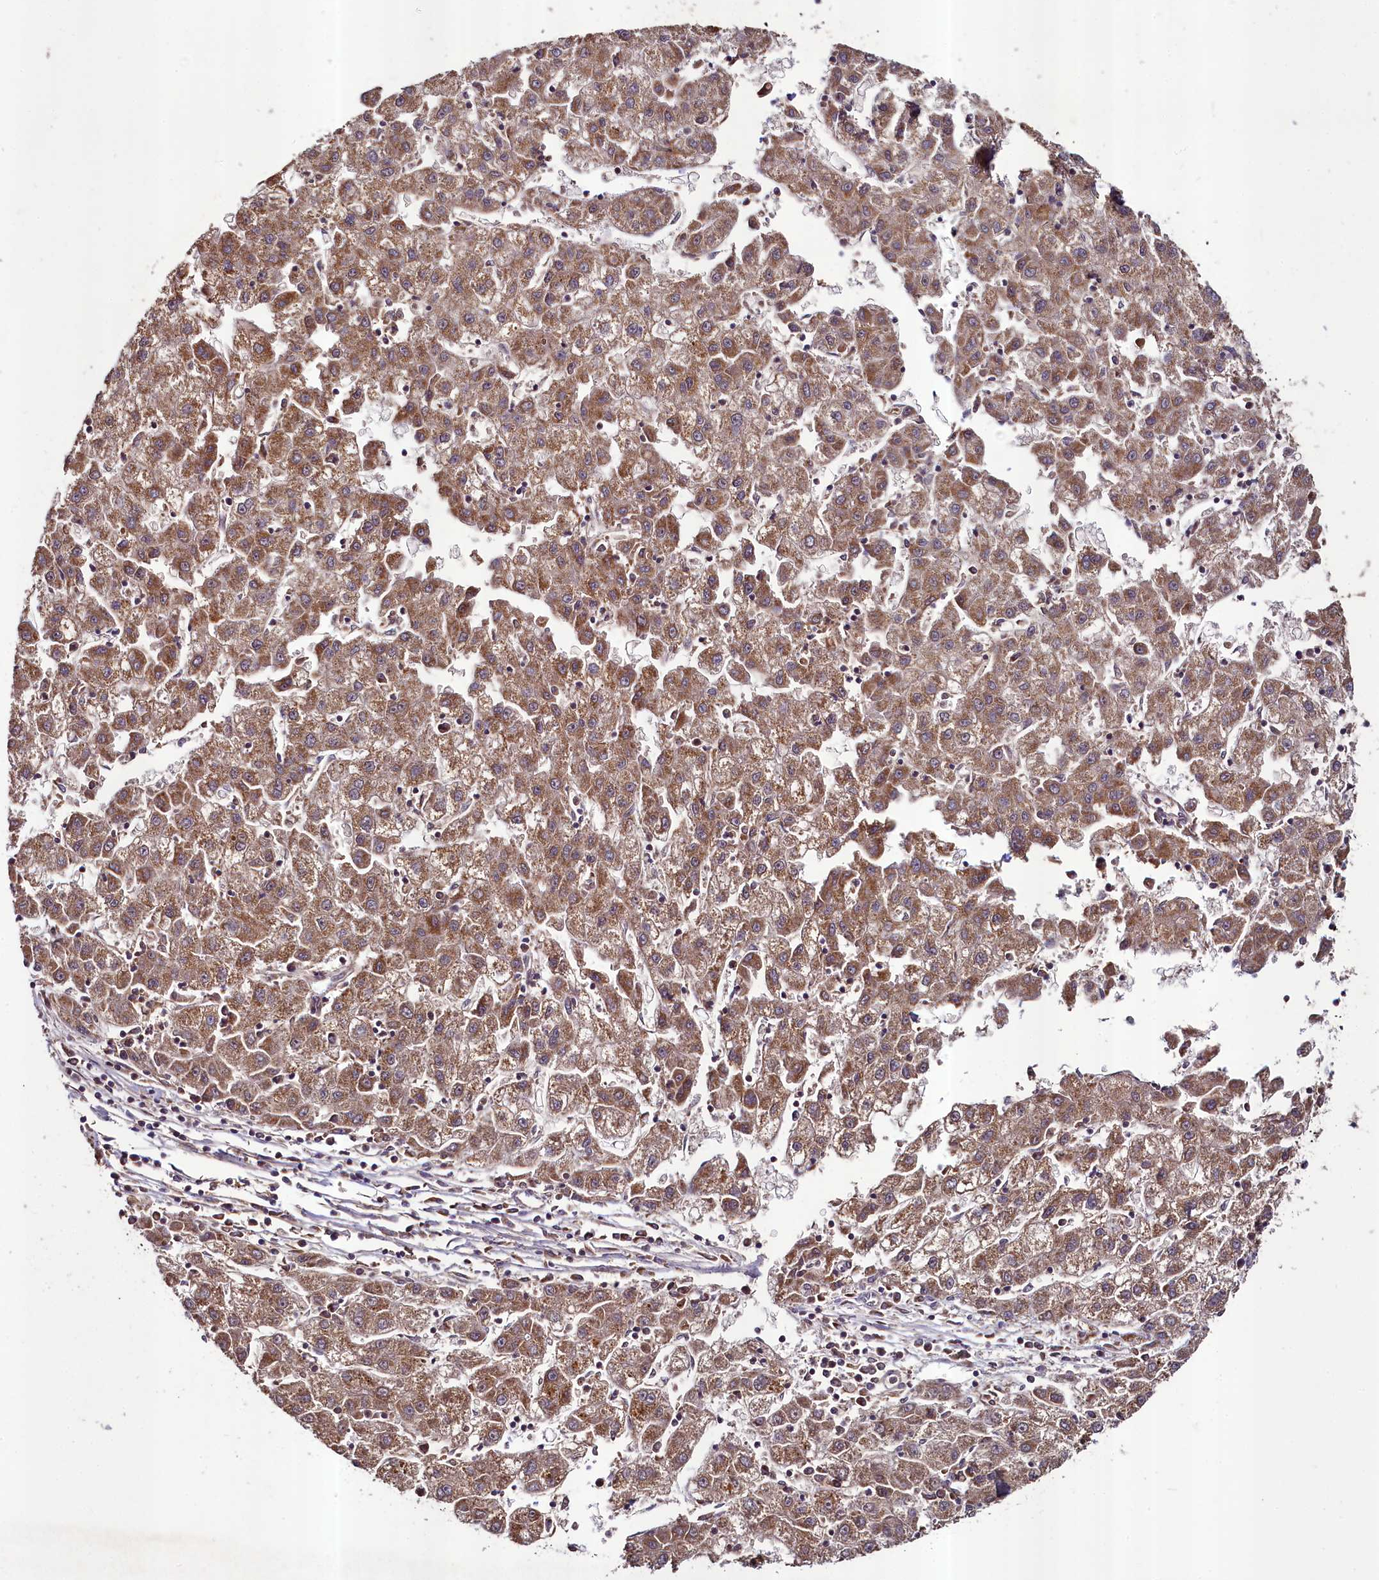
{"staining": {"intensity": "moderate", "quantity": ">75%", "location": "cytoplasmic/membranous"}, "tissue": "liver cancer", "cell_type": "Tumor cells", "image_type": "cancer", "snomed": [{"axis": "morphology", "description": "Carcinoma, Hepatocellular, NOS"}, {"axis": "topography", "description": "Liver"}], "caption": "Immunohistochemistry (IHC) staining of liver hepatocellular carcinoma, which reveals medium levels of moderate cytoplasmic/membranous positivity in approximately >75% of tumor cells indicating moderate cytoplasmic/membranous protein expression. The staining was performed using DAB (brown) for protein detection and nuclei were counterstained in hematoxylin (blue).", "gene": "METTL4", "patient": {"sex": "male", "age": 72}}